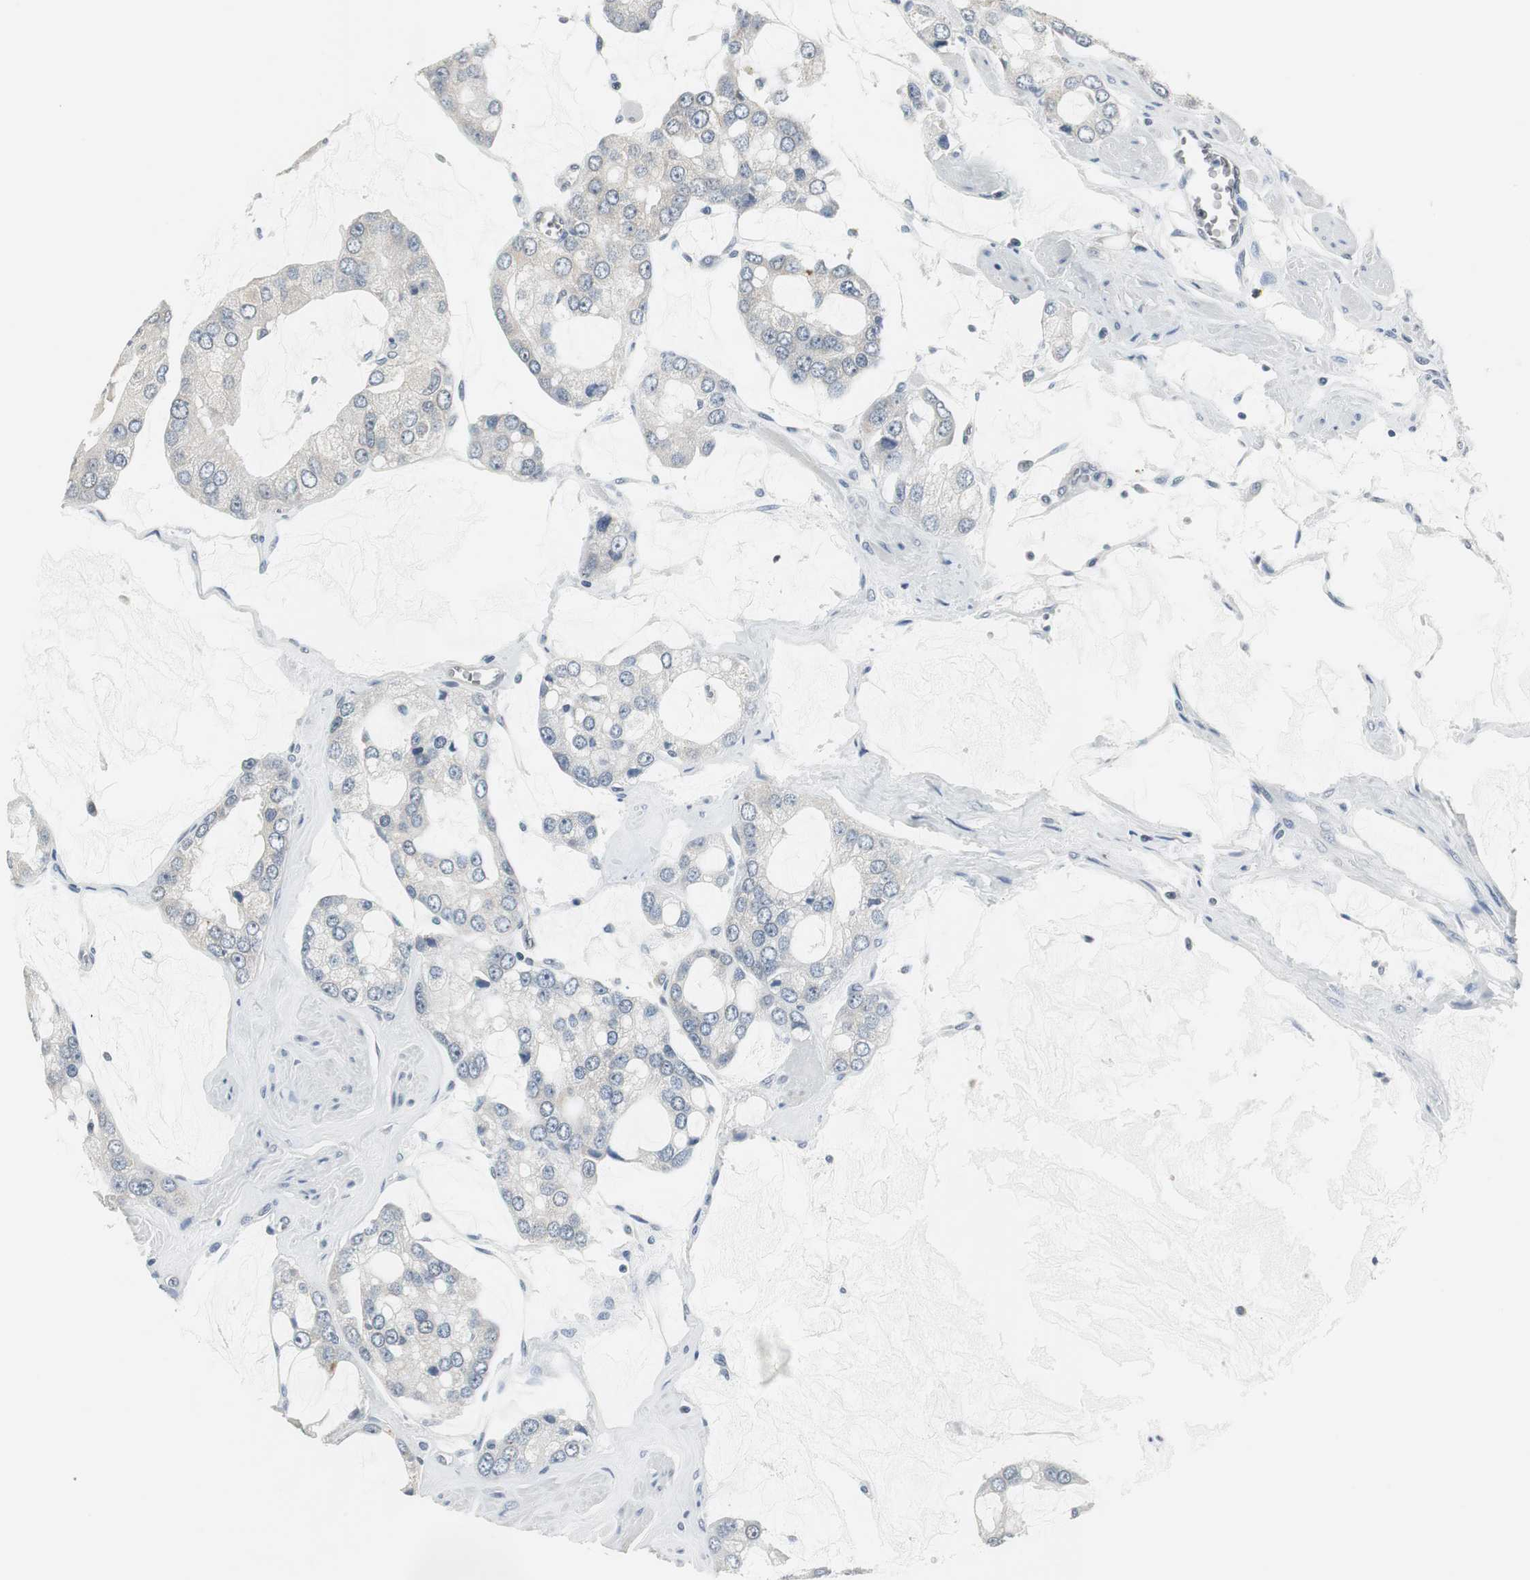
{"staining": {"intensity": "negative", "quantity": "none", "location": "none"}, "tissue": "prostate cancer", "cell_type": "Tumor cells", "image_type": "cancer", "snomed": [{"axis": "morphology", "description": "Adenocarcinoma, High grade"}, {"axis": "topography", "description": "Prostate"}], "caption": "The immunohistochemistry image has no significant positivity in tumor cells of high-grade adenocarcinoma (prostate) tissue.", "gene": "CCT5", "patient": {"sex": "male", "age": 67}}